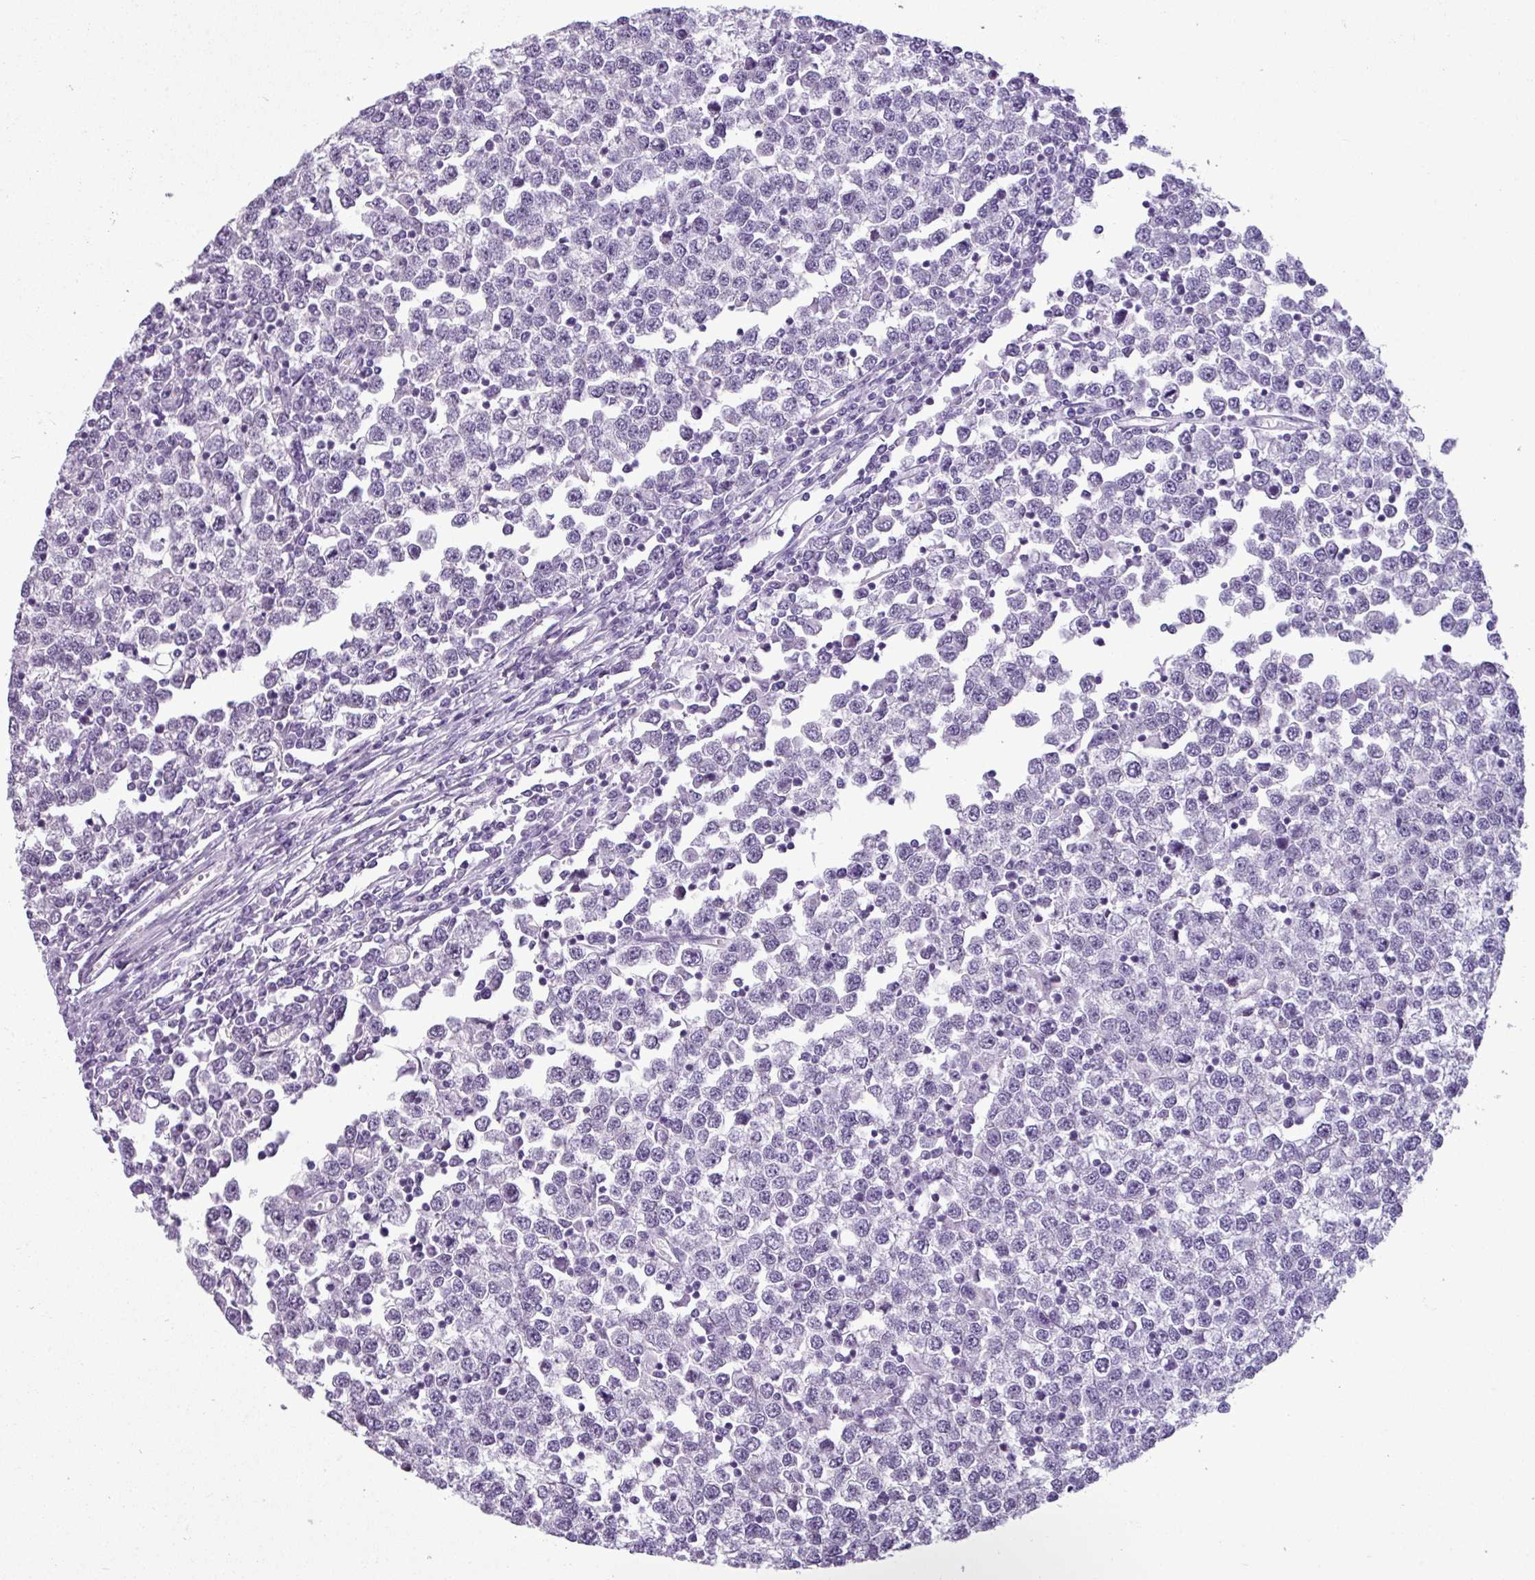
{"staining": {"intensity": "negative", "quantity": "none", "location": "none"}, "tissue": "testis cancer", "cell_type": "Tumor cells", "image_type": "cancer", "snomed": [{"axis": "morphology", "description": "Seminoma, NOS"}, {"axis": "topography", "description": "Testis"}], "caption": "Tumor cells are negative for protein expression in human testis cancer (seminoma).", "gene": "SRGAP1", "patient": {"sex": "male", "age": 65}}